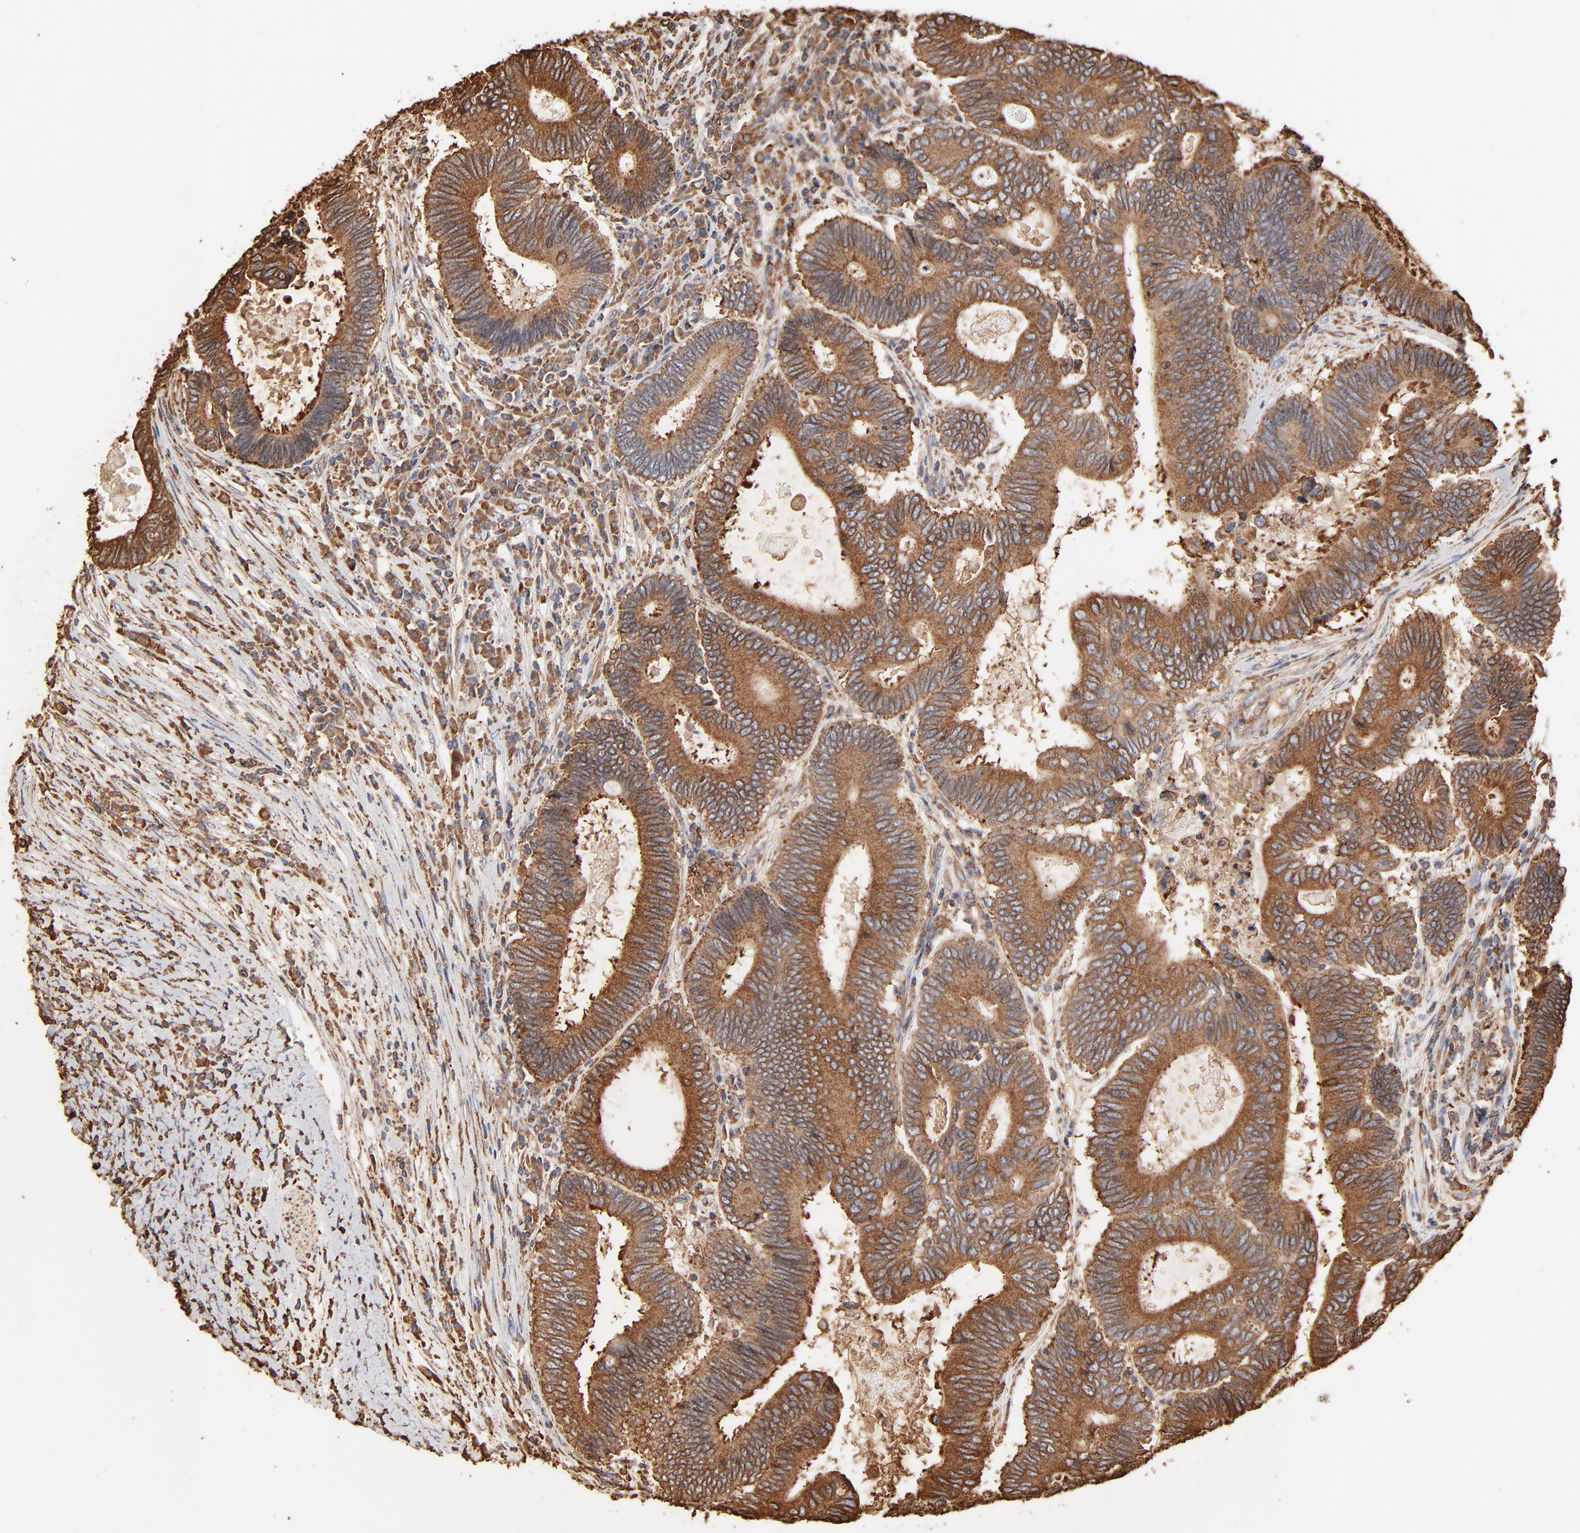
{"staining": {"intensity": "moderate", "quantity": ">75%", "location": "cytoplasmic/membranous"}, "tissue": "colorectal cancer", "cell_type": "Tumor cells", "image_type": "cancer", "snomed": [{"axis": "morphology", "description": "Adenocarcinoma, NOS"}, {"axis": "topography", "description": "Colon"}], "caption": "Immunohistochemistry (IHC) micrograph of neoplastic tissue: adenocarcinoma (colorectal) stained using immunohistochemistry (IHC) reveals medium levels of moderate protein expression localized specifically in the cytoplasmic/membranous of tumor cells, appearing as a cytoplasmic/membranous brown color.", "gene": "PDIA3", "patient": {"sex": "female", "age": 78}}